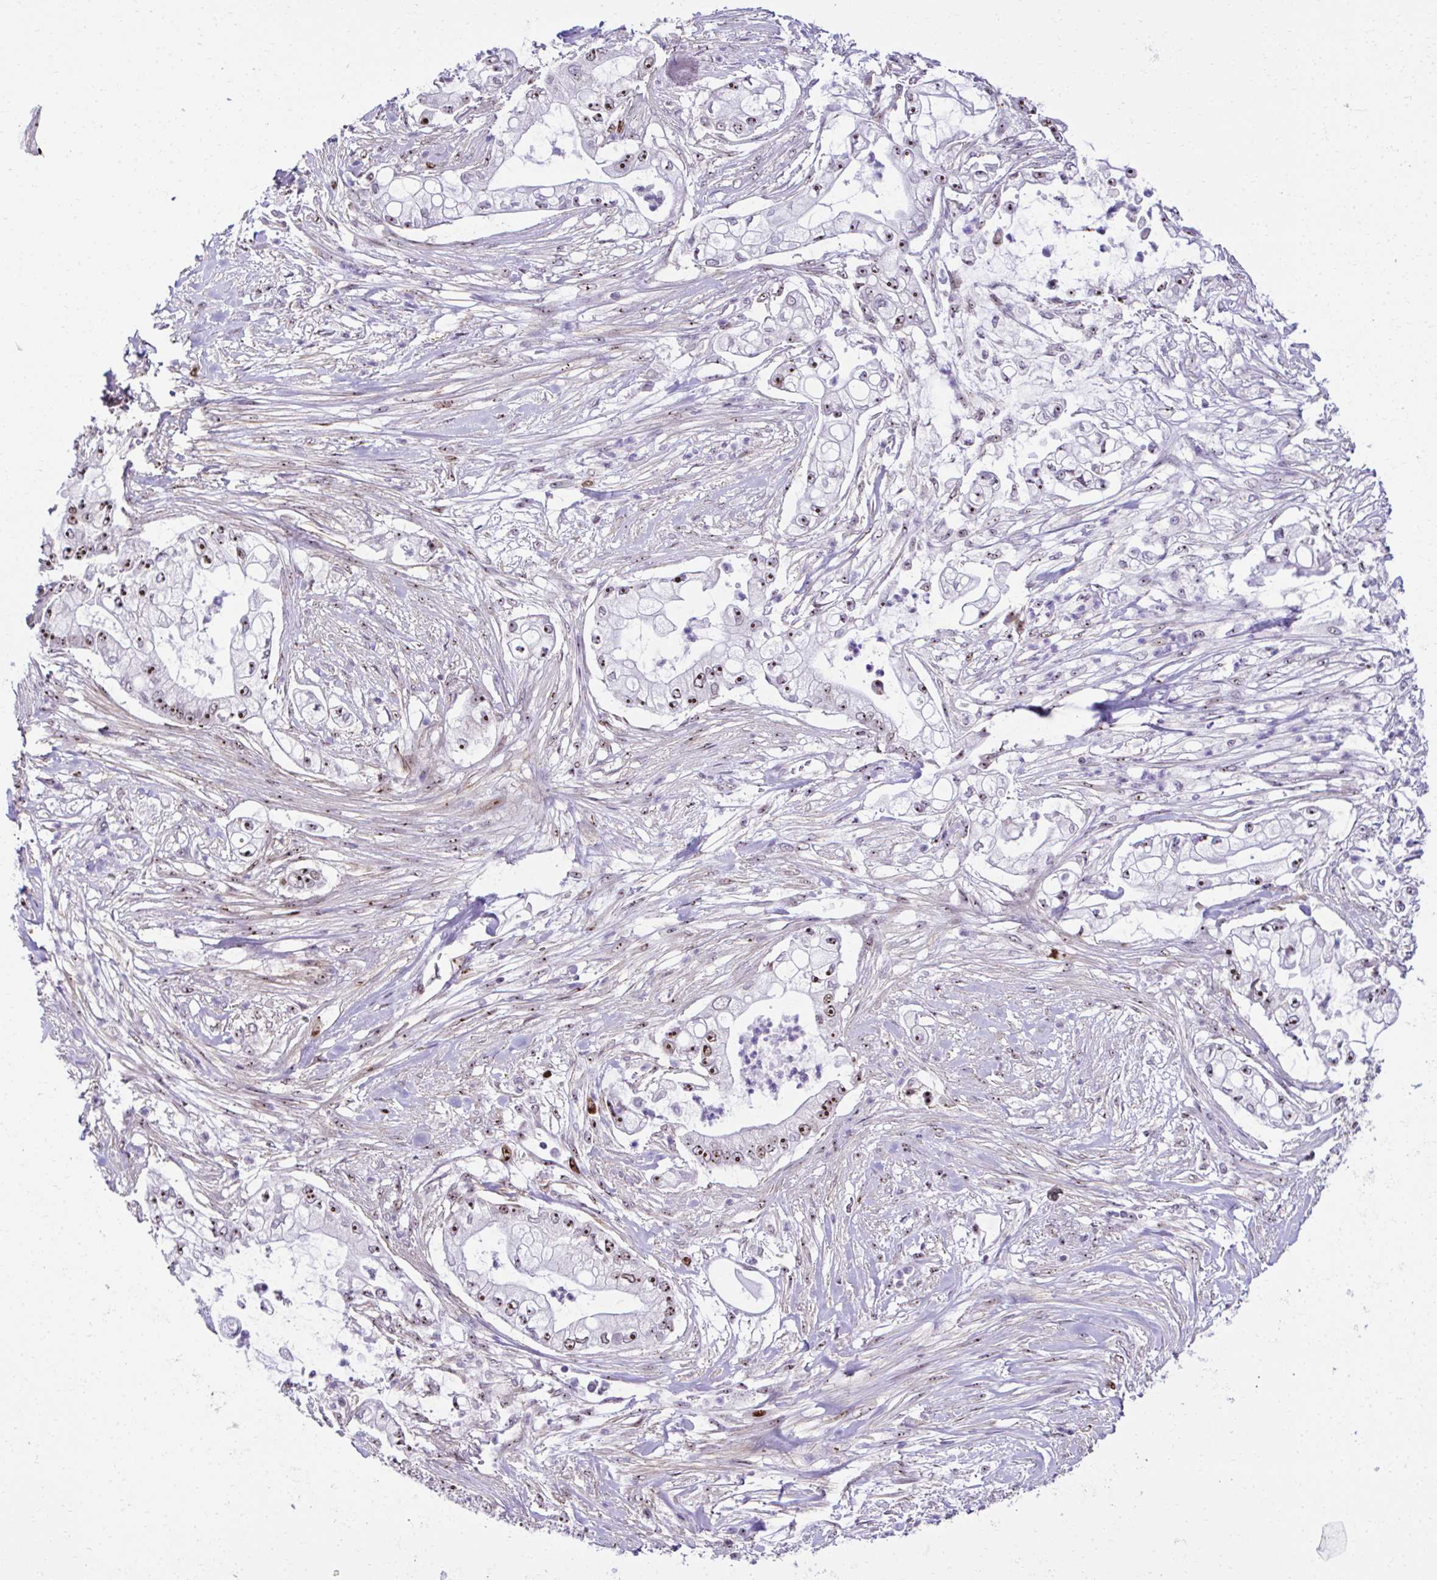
{"staining": {"intensity": "strong", "quantity": ">75%", "location": "cytoplasmic/membranous"}, "tissue": "pancreatic cancer", "cell_type": "Tumor cells", "image_type": "cancer", "snomed": [{"axis": "morphology", "description": "Adenocarcinoma, NOS"}, {"axis": "topography", "description": "Pancreas"}], "caption": "Strong cytoplasmic/membranous positivity is identified in approximately >75% of tumor cells in pancreatic cancer. (DAB IHC with brightfield microscopy, high magnification).", "gene": "CEP72", "patient": {"sex": "female", "age": 69}}